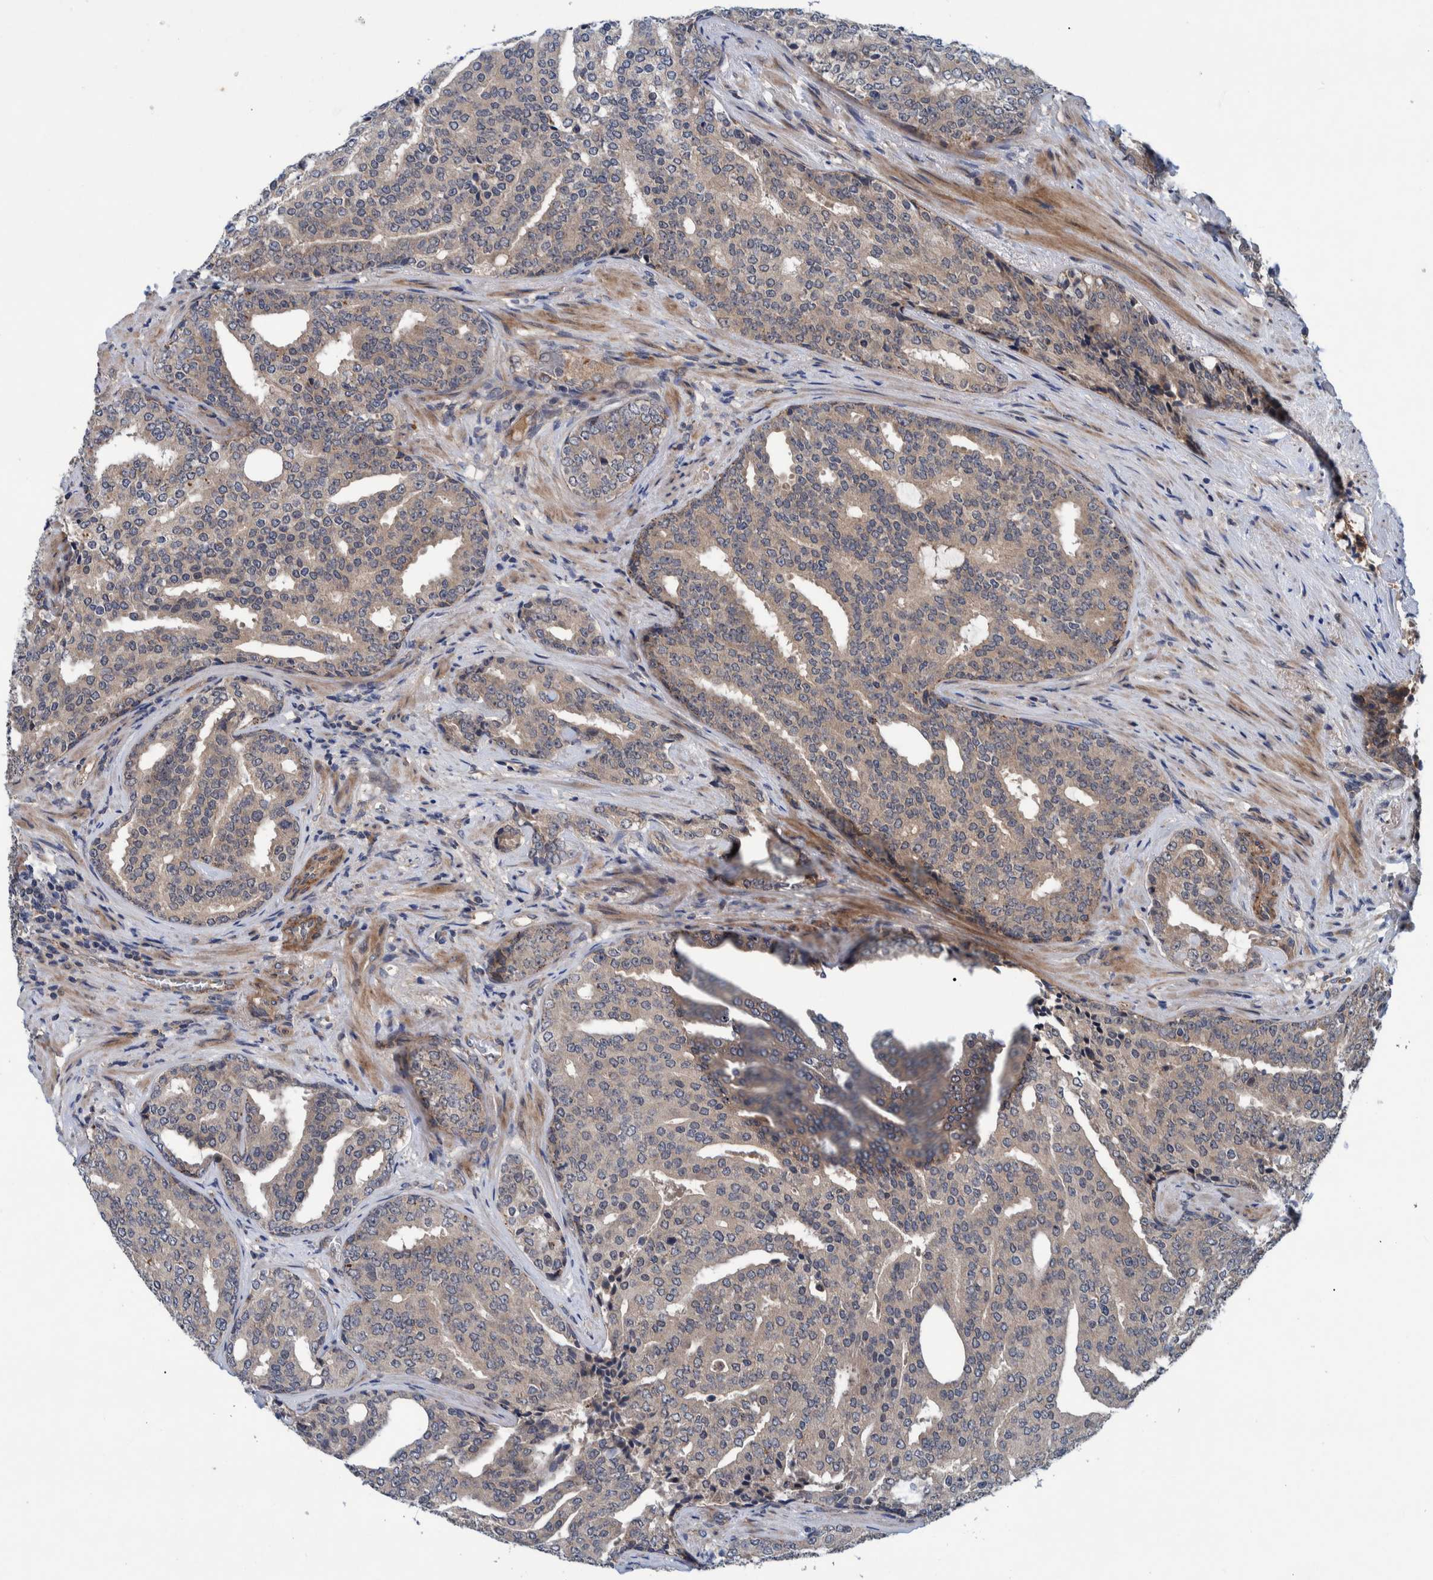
{"staining": {"intensity": "weak", "quantity": ">75%", "location": "cytoplasmic/membranous"}, "tissue": "prostate cancer", "cell_type": "Tumor cells", "image_type": "cancer", "snomed": [{"axis": "morphology", "description": "Adenocarcinoma, High grade"}, {"axis": "topography", "description": "Prostate"}], "caption": "Protein analysis of high-grade adenocarcinoma (prostate) tissue demonstrates weak cytoplasmic/membranous expression in approximately >75% of tumor cells.", "gene": "ITIH3", "patient": {"sex": "male", "age": 71}}